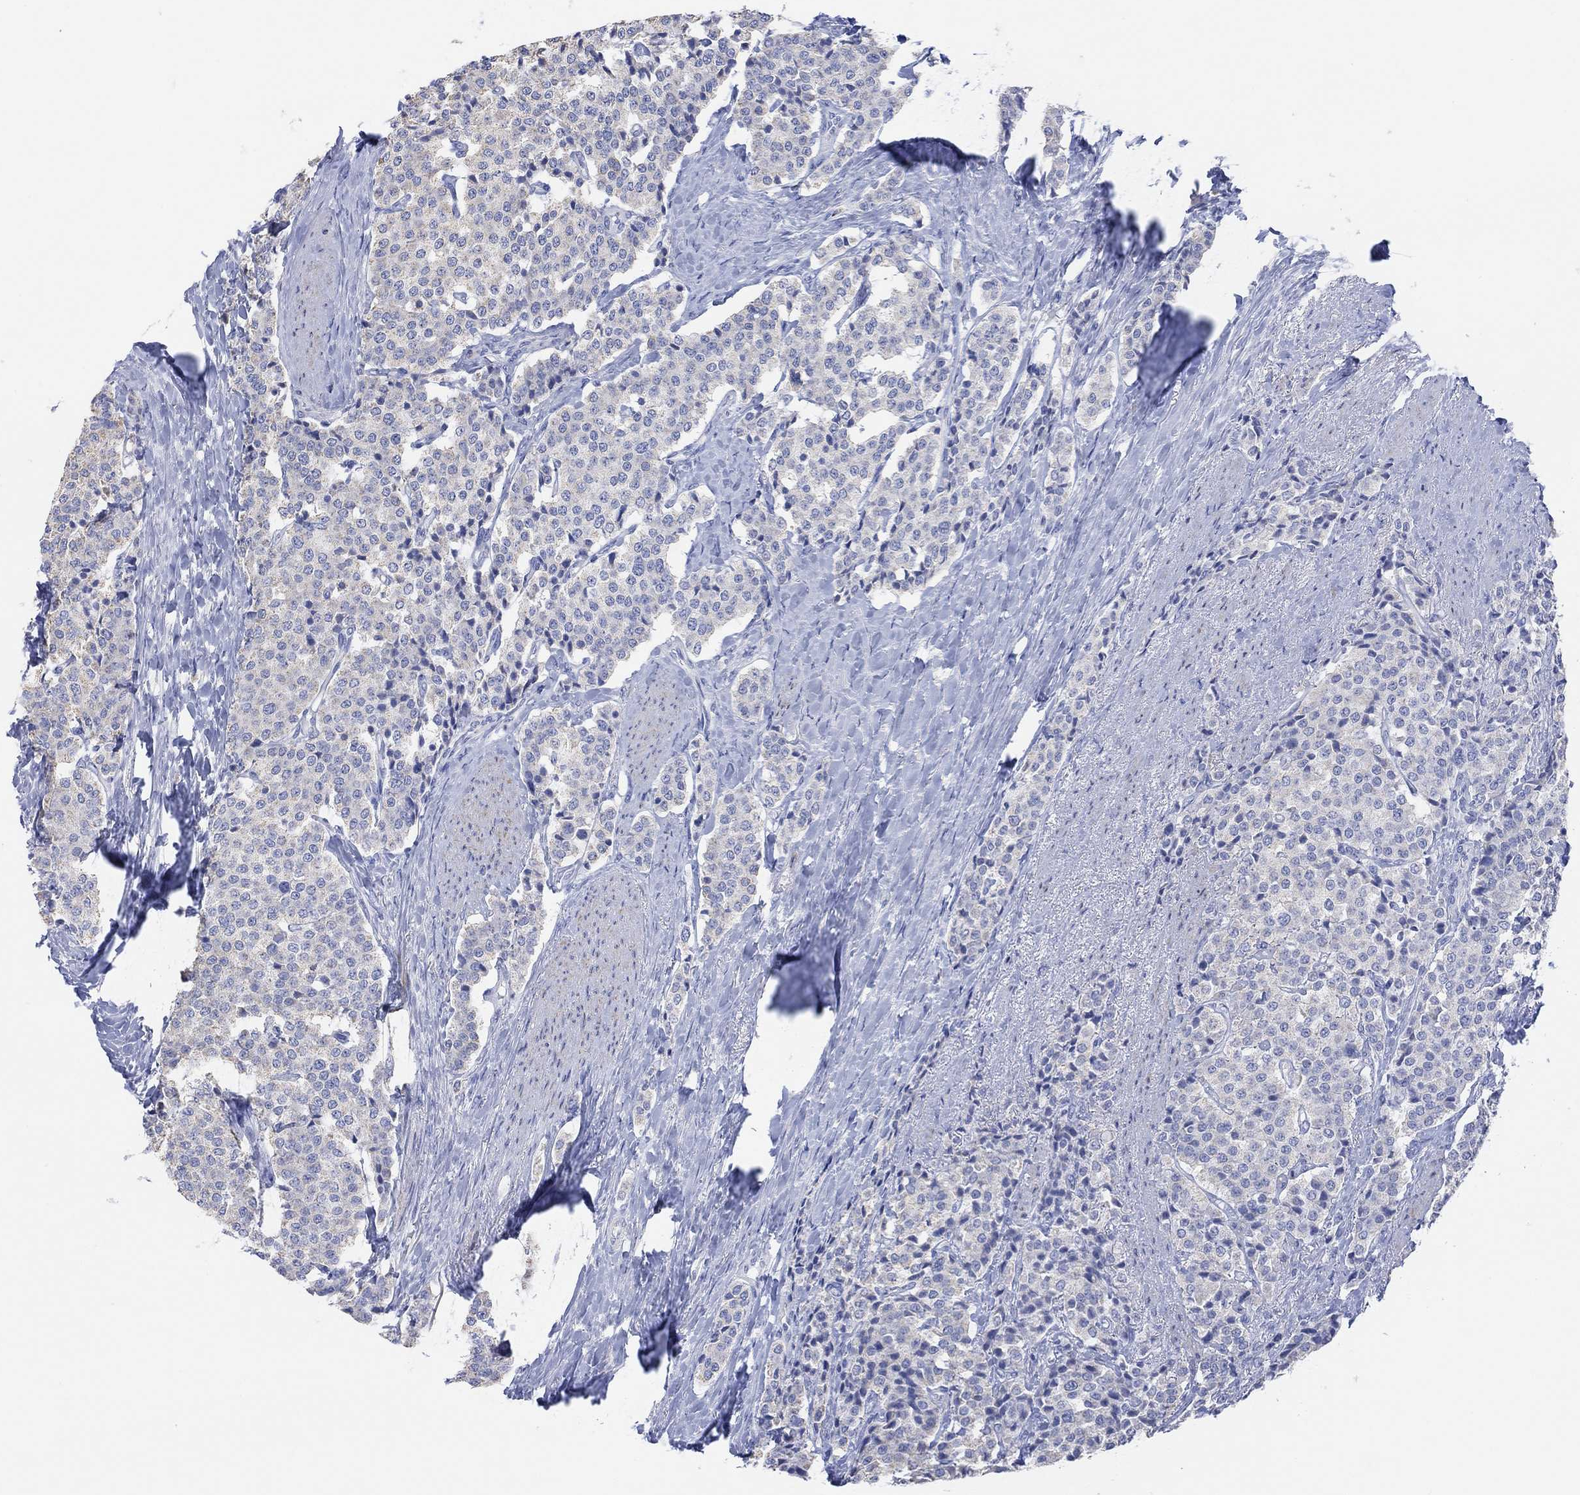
{"staining": {"intensity": "negative", "quantity": "none", "location": "none"}, "tissue": "carcinoid", "cell_type": "Tumor cells", "image_type": "cancer", "snomed": [{"axis": "morphology", "description": "Carcinoid, malignant, NOS"}, {"axis": "topography", "description": "Small intestine"}], "caption": "Human carcinoid (malignant) stained for a protein using immunohistochemistry reveals no positivity in tumor cells.", "gene": "SYT12", "patient": {"sex": "female", "age": 58}}